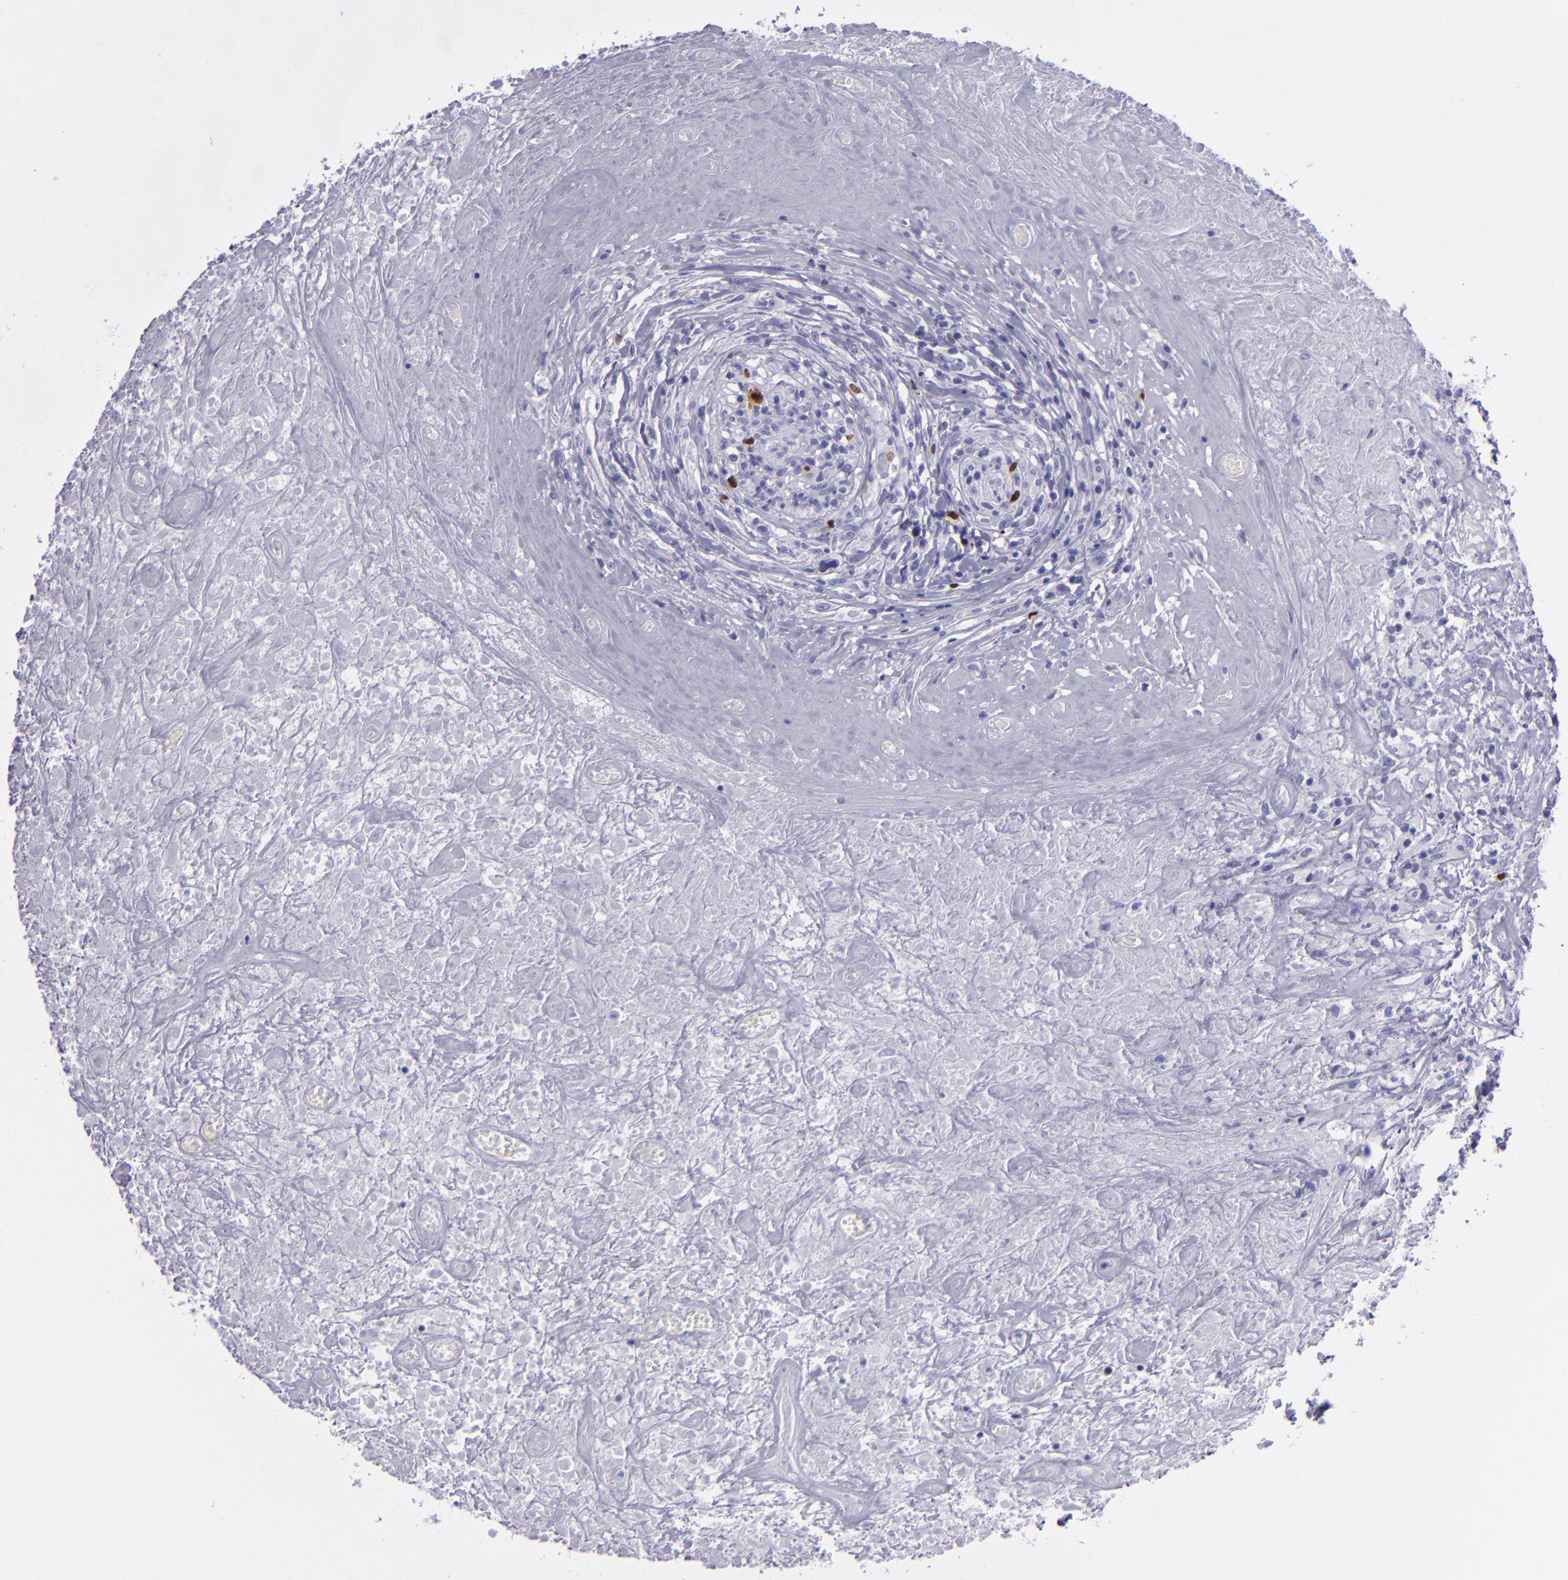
{"staining": {"intensity": "strong", "quantity": "<25%", "location": "nuclear"}, "tissue": "lymphoma", "cell_type": "Tumor cells", "image_type": "cancer", "snomed": [{"axis": "morphology", "description": "Hodgkin's disease, NOS"}, {"axis": "topography", "description": "Lymph node"}], "caption": "High-magnification brightfield microscopy of lymphoma stained with DAB (3,3'-diaminobenzidine) (brown) and counterstained with hematoxylin (blue). tumor cells exhibit strong nuclear expression is seen in approximately<25% of cells.", "gene": "TOP2A", "patient": {"sex": "male", "age": 46}}